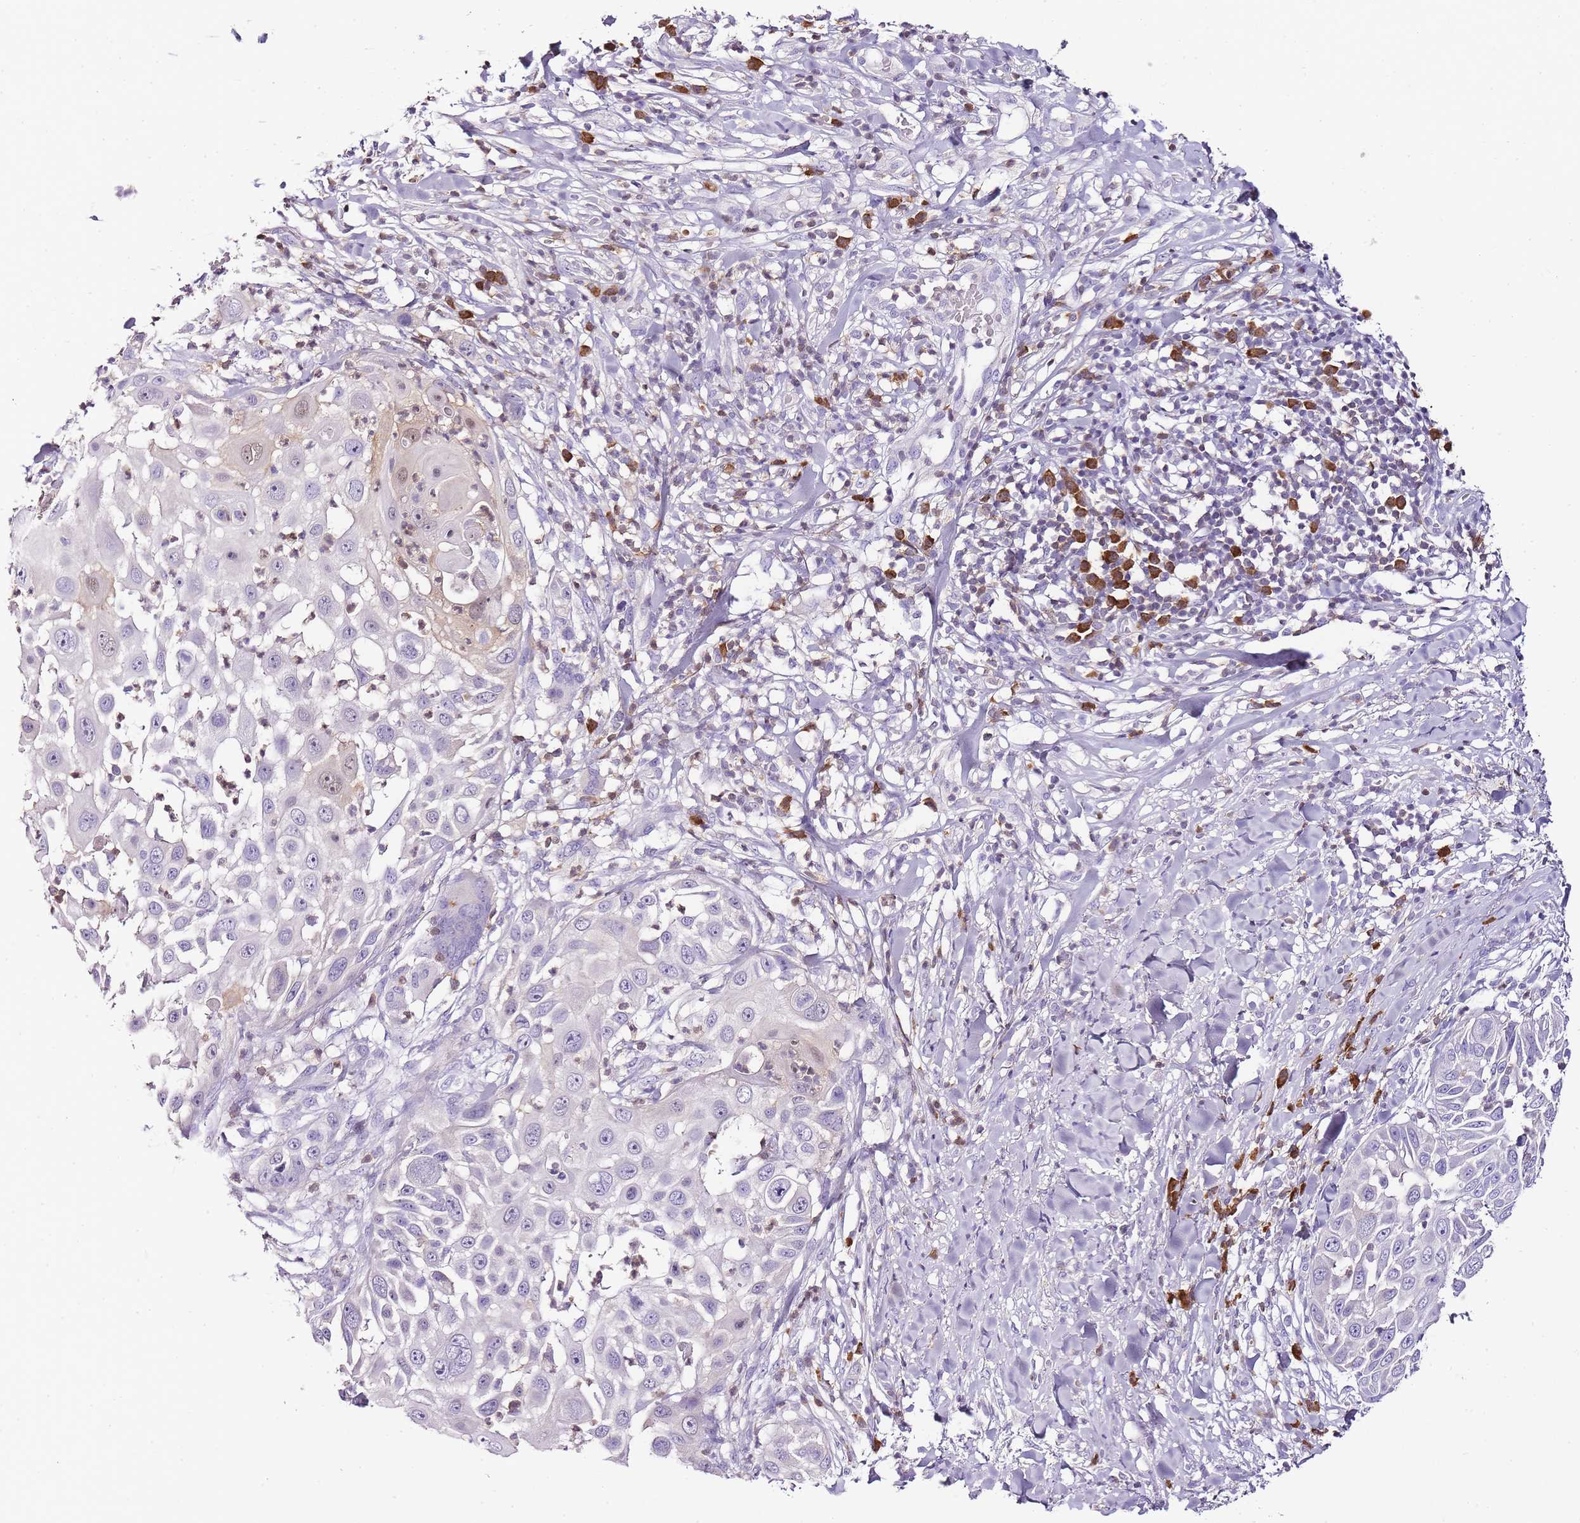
{"staining": {"intensity": "negative", "quantity": "none", "location": "none"}, "tissue": "skin cancer", "cell_type": "Tumor cells", "image_type": "cancer", "snomed": [{"axis": "morphology", "description": "Squamous cell carcinoma, NOS"}, {"axis": "topography", "description": "Skin"}], "caption": "The micrograph reveals no significant positivity in tumor cells of squamous cell carcinoma (skin). (DAB IHC with hematoxylin counter stain).", "gene": "ZBP1", "patient": {"sex": "female", "age": 44}}